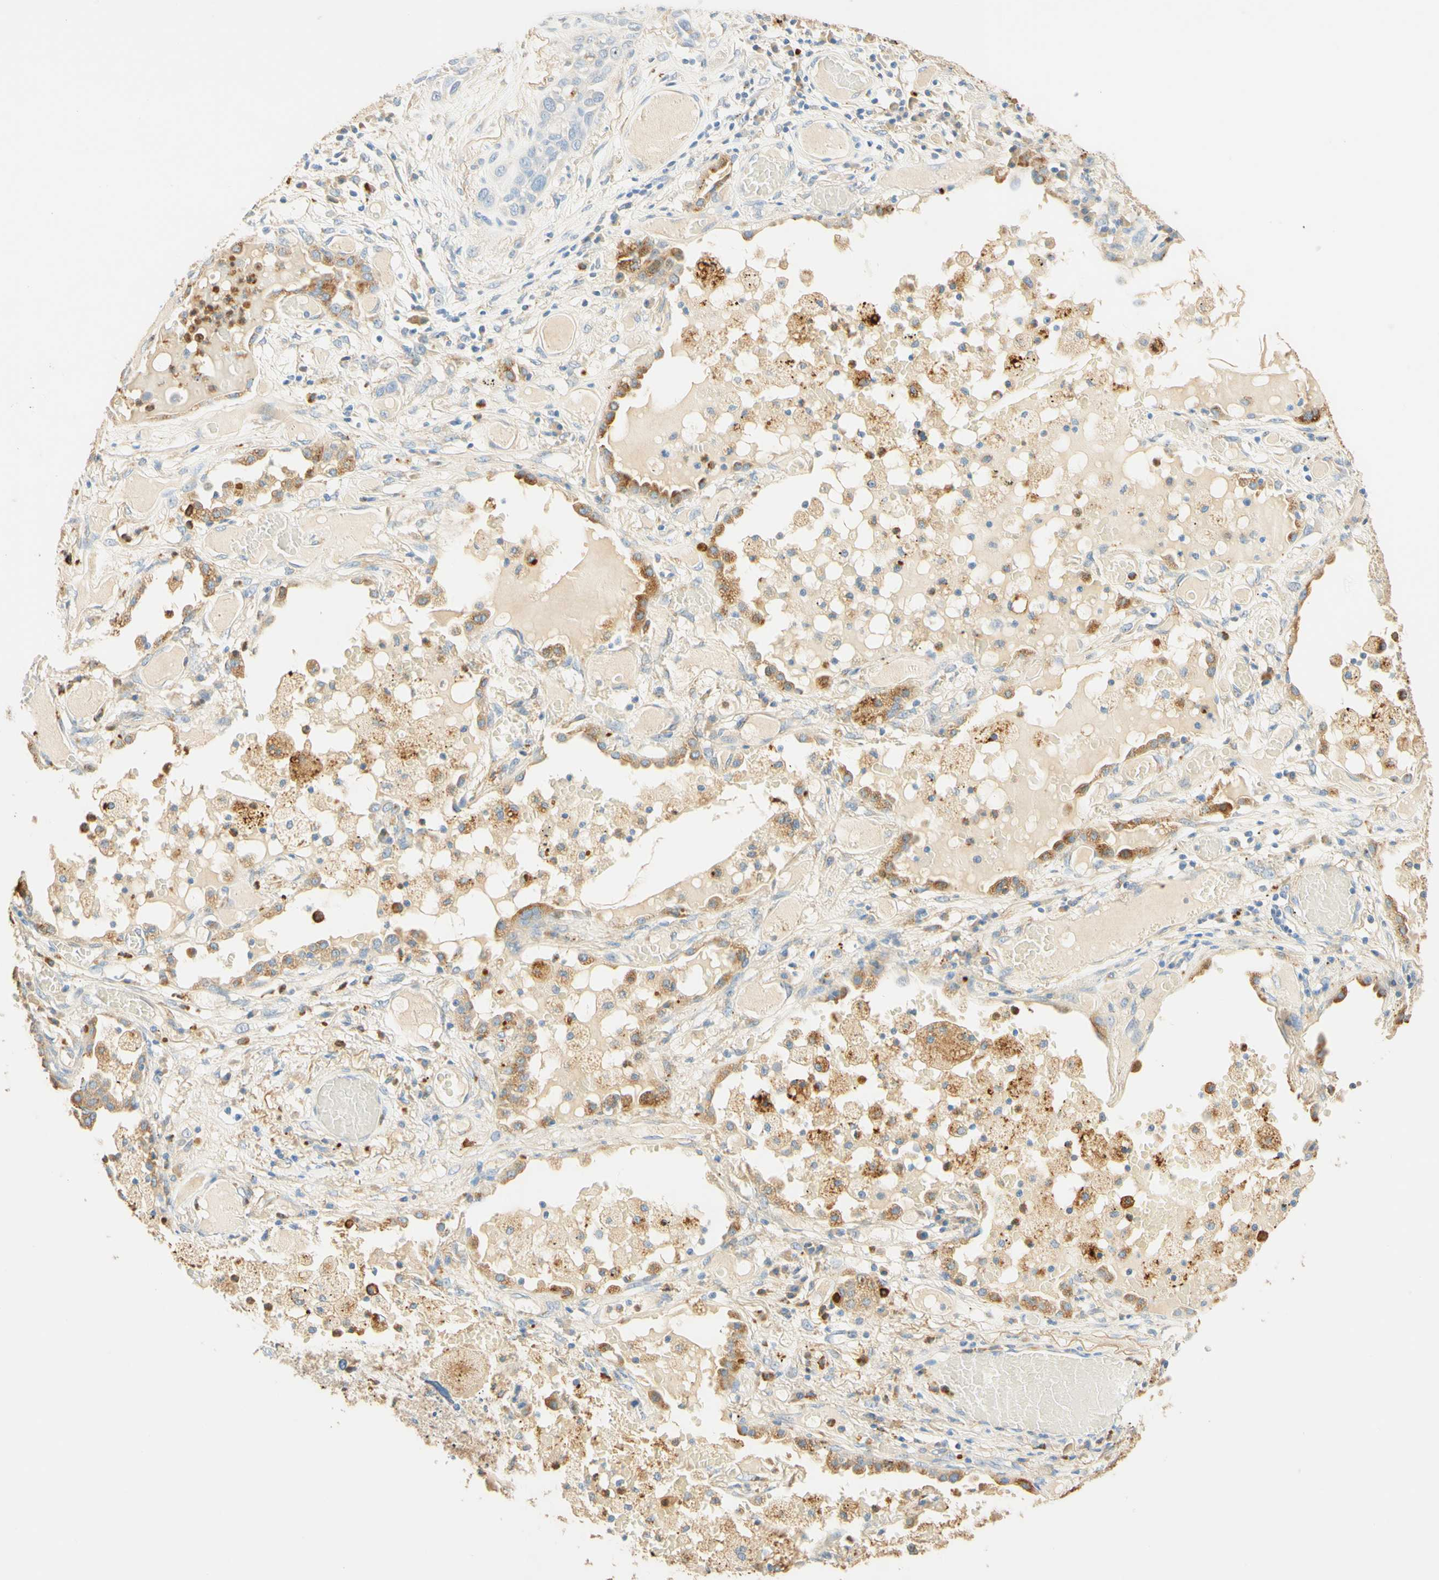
{"staining": {"intensity": "weak", "quantity": "25%-75%", "location": "cytoplasmic/membranous"}, "tissue": "lung cancer", "cell_type": "Tumor cells", "image_type": "cancer", "snomed": [{"axis": "morphology", "description": "Squamous cell carcinoma, NOS"}, {"axis": "topography", "description": "Lung"}], "caption": "Immunohistochemical staining of lung cancer displays low levels of weak cytoplasmic/membranous protein staining in approximately 25%-75% of tumor cells.", "gene": "CD63", "patient": {"sex": "male", "age": 71}}